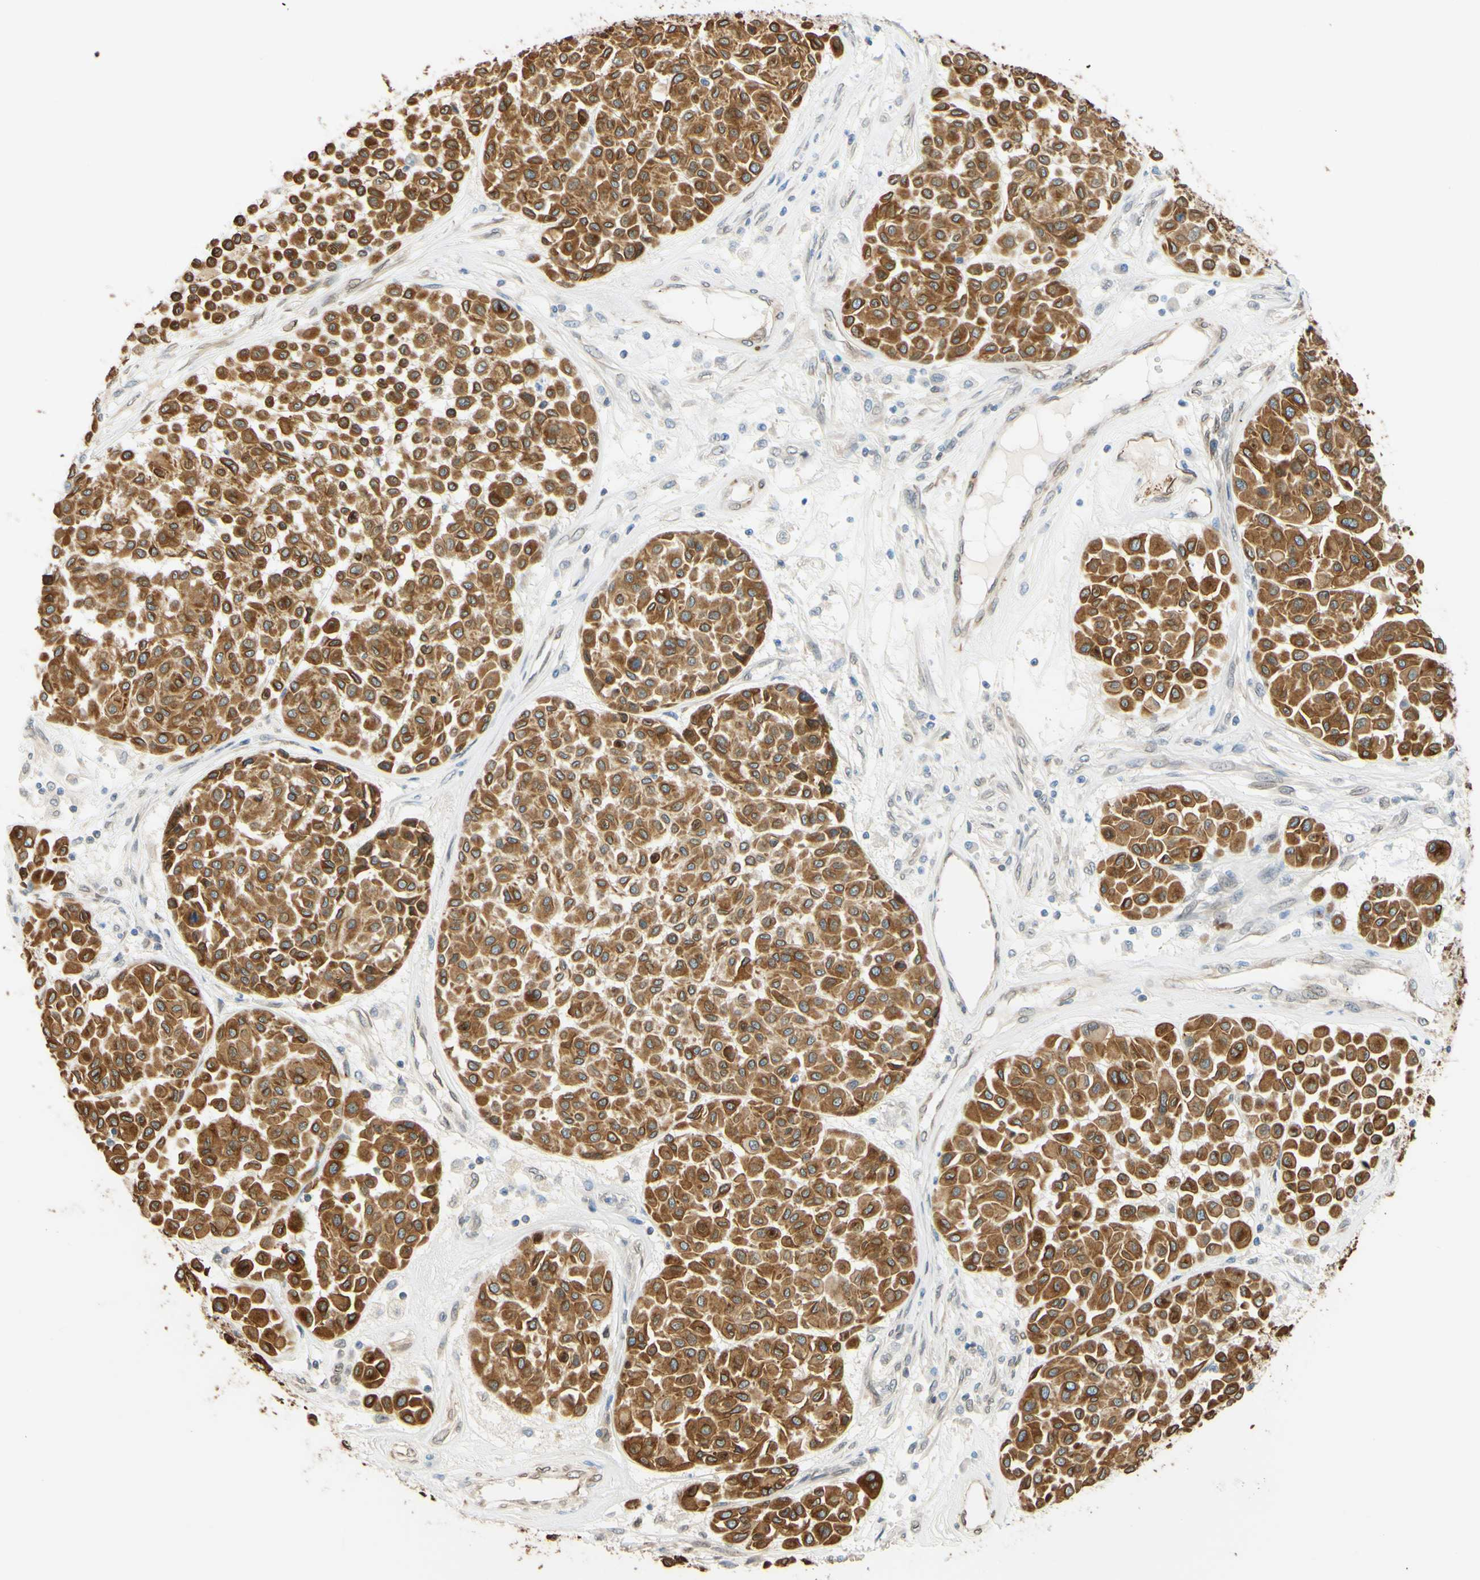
{"staining": {"intensity": "moderate", "quantity": ">75%", "location": "cytoplasmic/membranous,nuclear"}, "tissue": "melanoma", "cell_type": "Tumor cells", "image_type": "cancer", "snomed": [{"axis": "morphology", "description": "Malignant melanoma, Metastatic site"}, {"axis": "topography", "description": "Soft tissue"}], "caption": "Tumor cells display medium levels of moderate cytoplasmic/membranous and nuclear expression in about >75% of cells in human malignant melanoma (metastatic site).", "gene": "ENDOD1", "patient": {"sex": "male", "age": 41}}